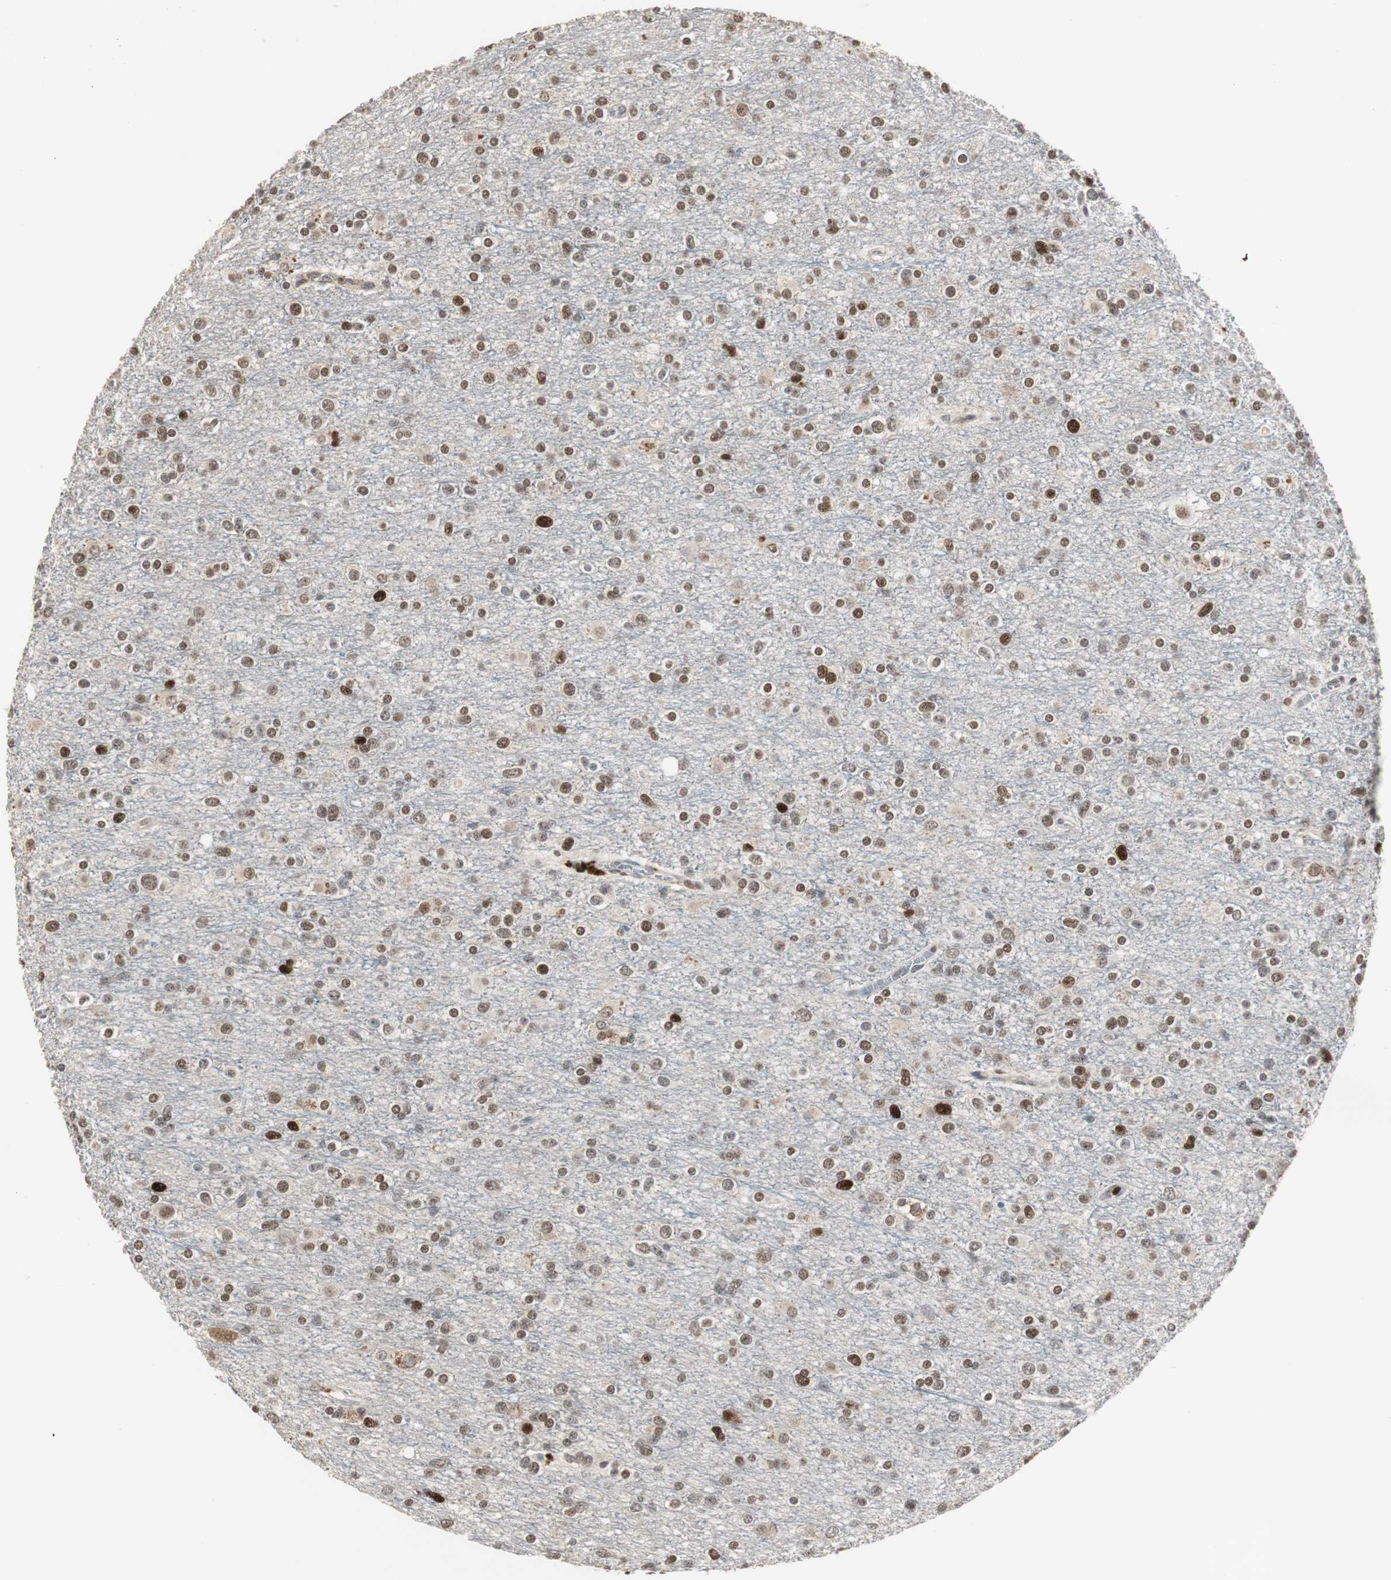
{"staining": {"intensity": "moderate", "quantity": "25%-75%", "location": "nuclear"}, "tissue": "glioma", "cell_type": "Tumor cells", "image_type": "cancer", "snomed": [{"axis": "morphology", "description": "Glioma, malignant, Low grade"}, {"axis": "topography", "description": "Brain"}], "caption": "Human malignant low-grade glioma stained with a protein marker displays moderate staining in tumor cells.", "gene": "FEN1", "patient": {"sex": "male", "age": 42}}